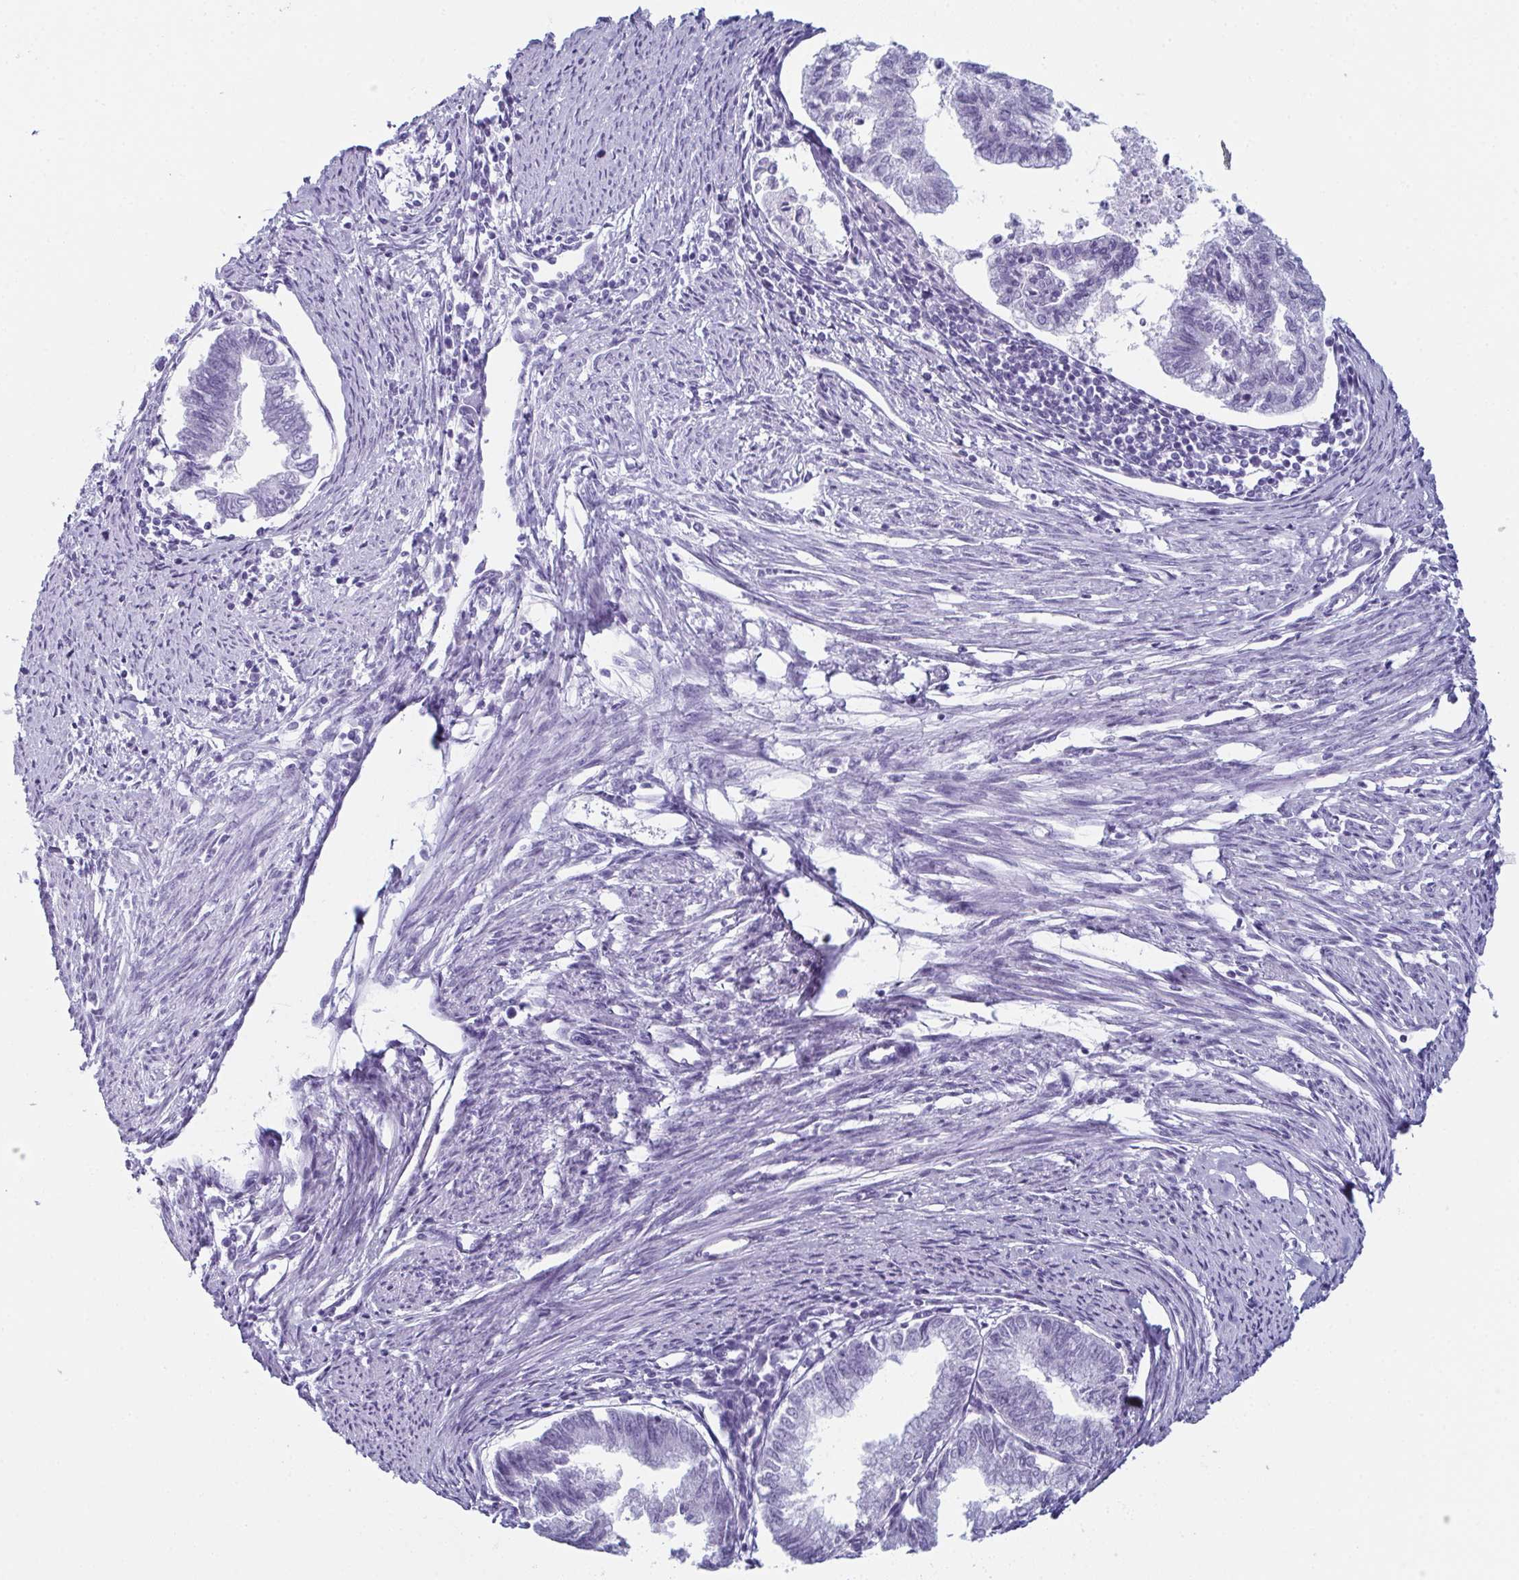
{"staining": {"intensity": "negative", "quantity": "none", "location": "none"}, "tissue": "endometrial cancer", "cell_type": "Tumor cells", "image_type": "cancer", "snomed": [{"axis": "morphology", "description": "Adenocarcinoma, NOS"}, {"axis": "topography", "description": "Endometrium"}], "caption": "Tumor cells are negative for protein expression in human endometrial cancer (adenocarcinoma). Nuclei are stained in blue.", "gene": "ENKUR", "patient": {"sex": "female", "age": 79}}